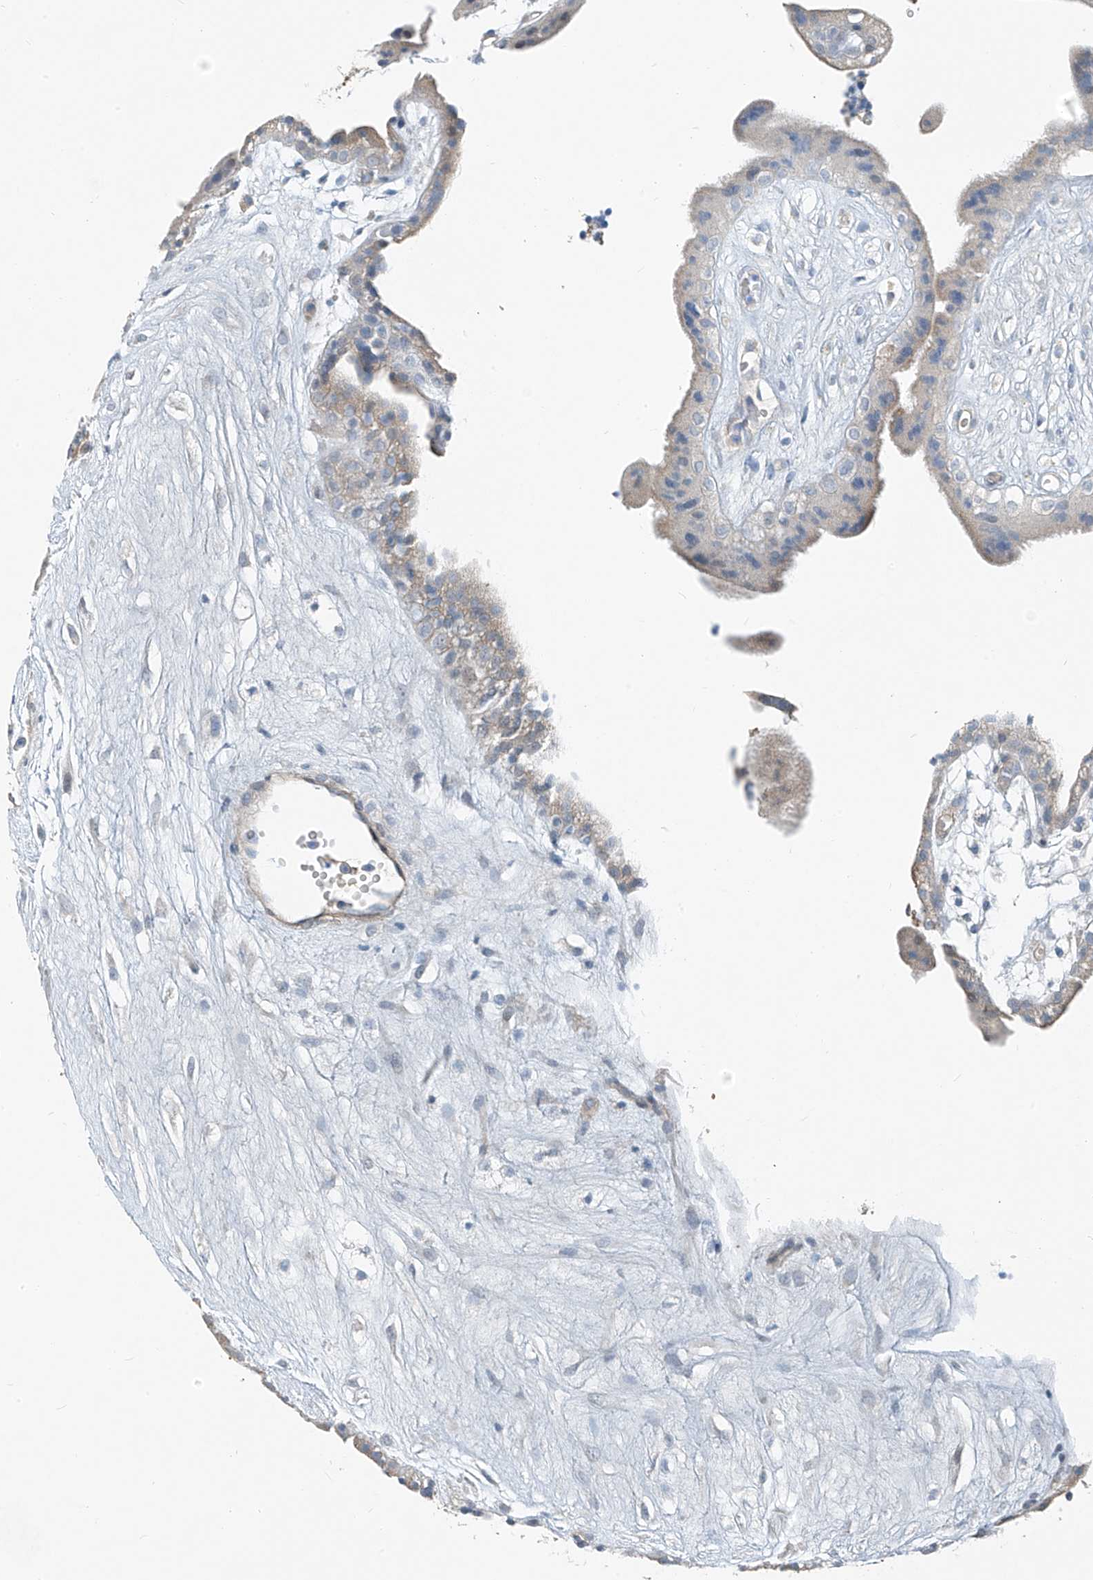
{"staining": {"intensity": "negative", "quantity": "none", "location": "none"}, "tissue": "placenta", "cell_type": "Trophoblastic cells", "image_type": "normal", "snomed": [{"axis": "morphology", "description": "Normal tissue, NOS"}, {"axis": "topography", "description": "Placenta"}], "caption": "An image of human placenta is negative for staining in trophoblastic cells.", "gene": "TNS2", "patient": {"sex": "female", "age": 18}}